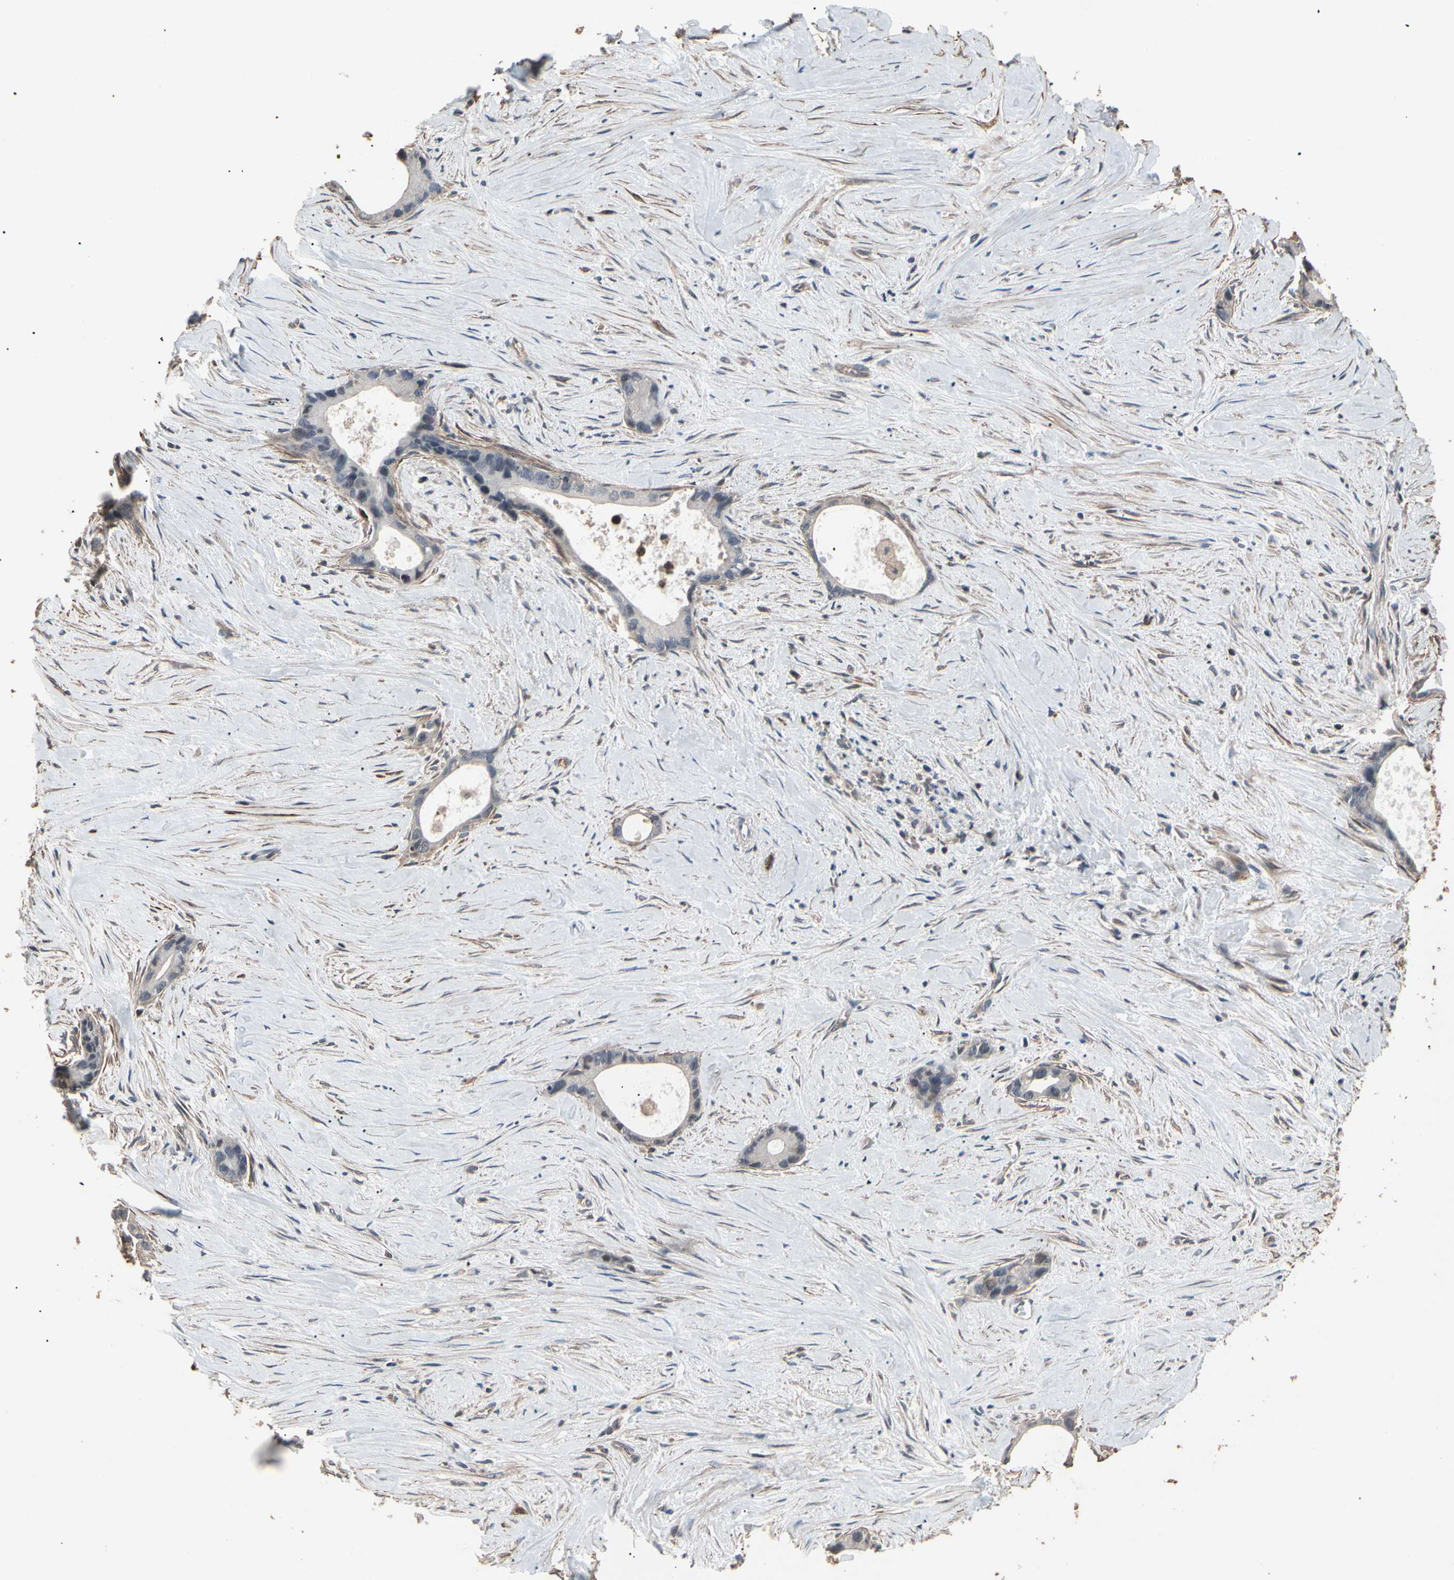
{"staining": {"intensity": "negative", "quantity": "none", "location": "none"}, "tissue": "liver cancer", "cell_type": "Tumor cells", "image_type": "cancer", "snomed": [{"axis": "morphology", "description": "Cholangiocarcinoma"}, {"axis": "topography", "description": "Liver"}], "caption": "DAB (3,3'-diaminobenzidine) immunohistochemical staining of human cholangiocarcinoma (liver) exhibits no significant positivity in tumor cells.", "gene": "MAPK13", "patient": {"sex": "female", "age": 55}}